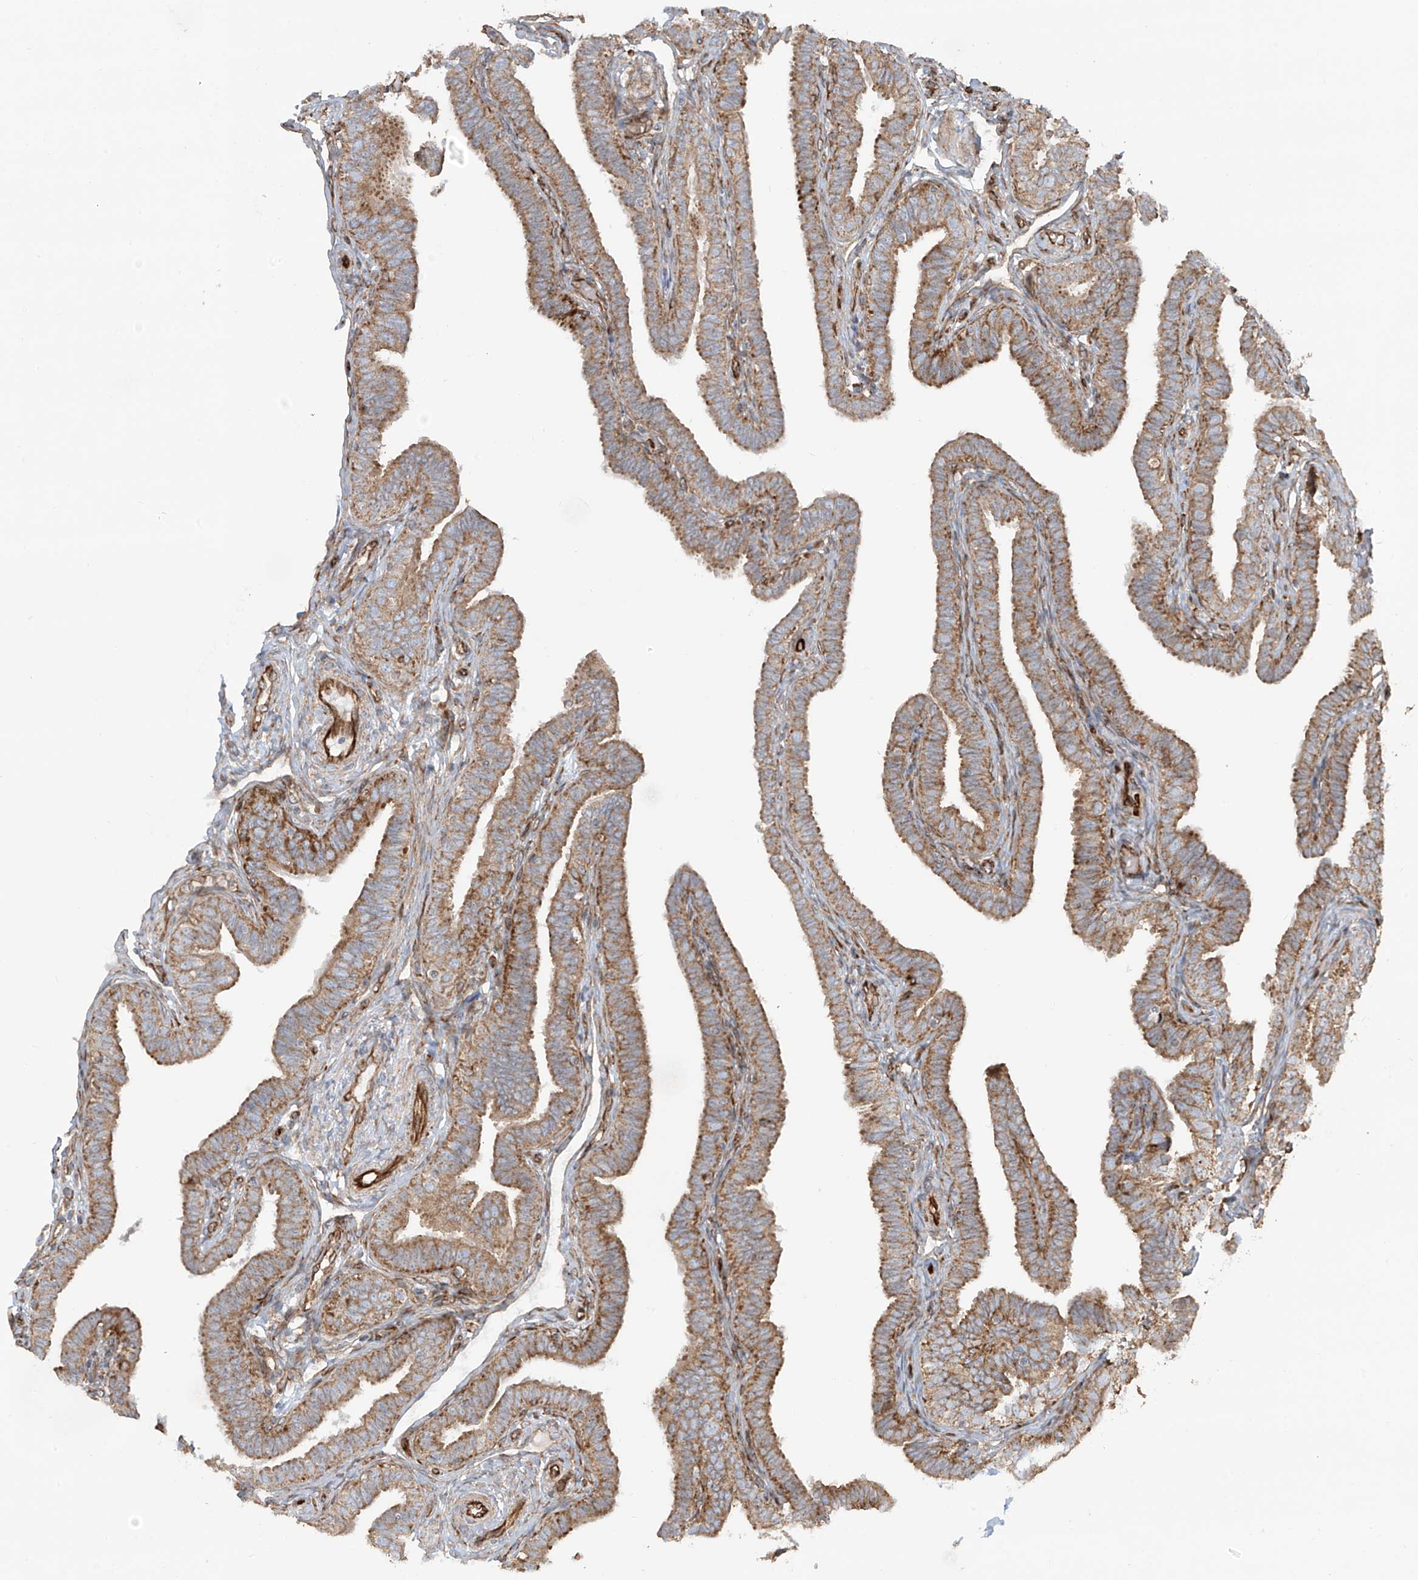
{"staining": {"intensity": "moderate", "quantity": ">75%", "location": "cytoplasmic/membranous"}, "tissue": "fallopian tube", "cell_type": "Glandular cells", "image_type": "normal", "snomed": [{"axis": "morphology", "description": "Normal tissue, NOS"}, {"axis": "topography", "description": "Fallopian tube"}], "caption": "High-magnification brightfield microscopy of benign fallopian tube stained with DAB (3,3'-diaminobenzidine) (brown) and counterstained with hematoxylin (blue). glandular cells exhibit moderate cytoplasmic/membranous positivity is appreciated in approximately>75% of cells.", "gene": "EIF5B", "patient": {"sex": "female", "age": 39}}